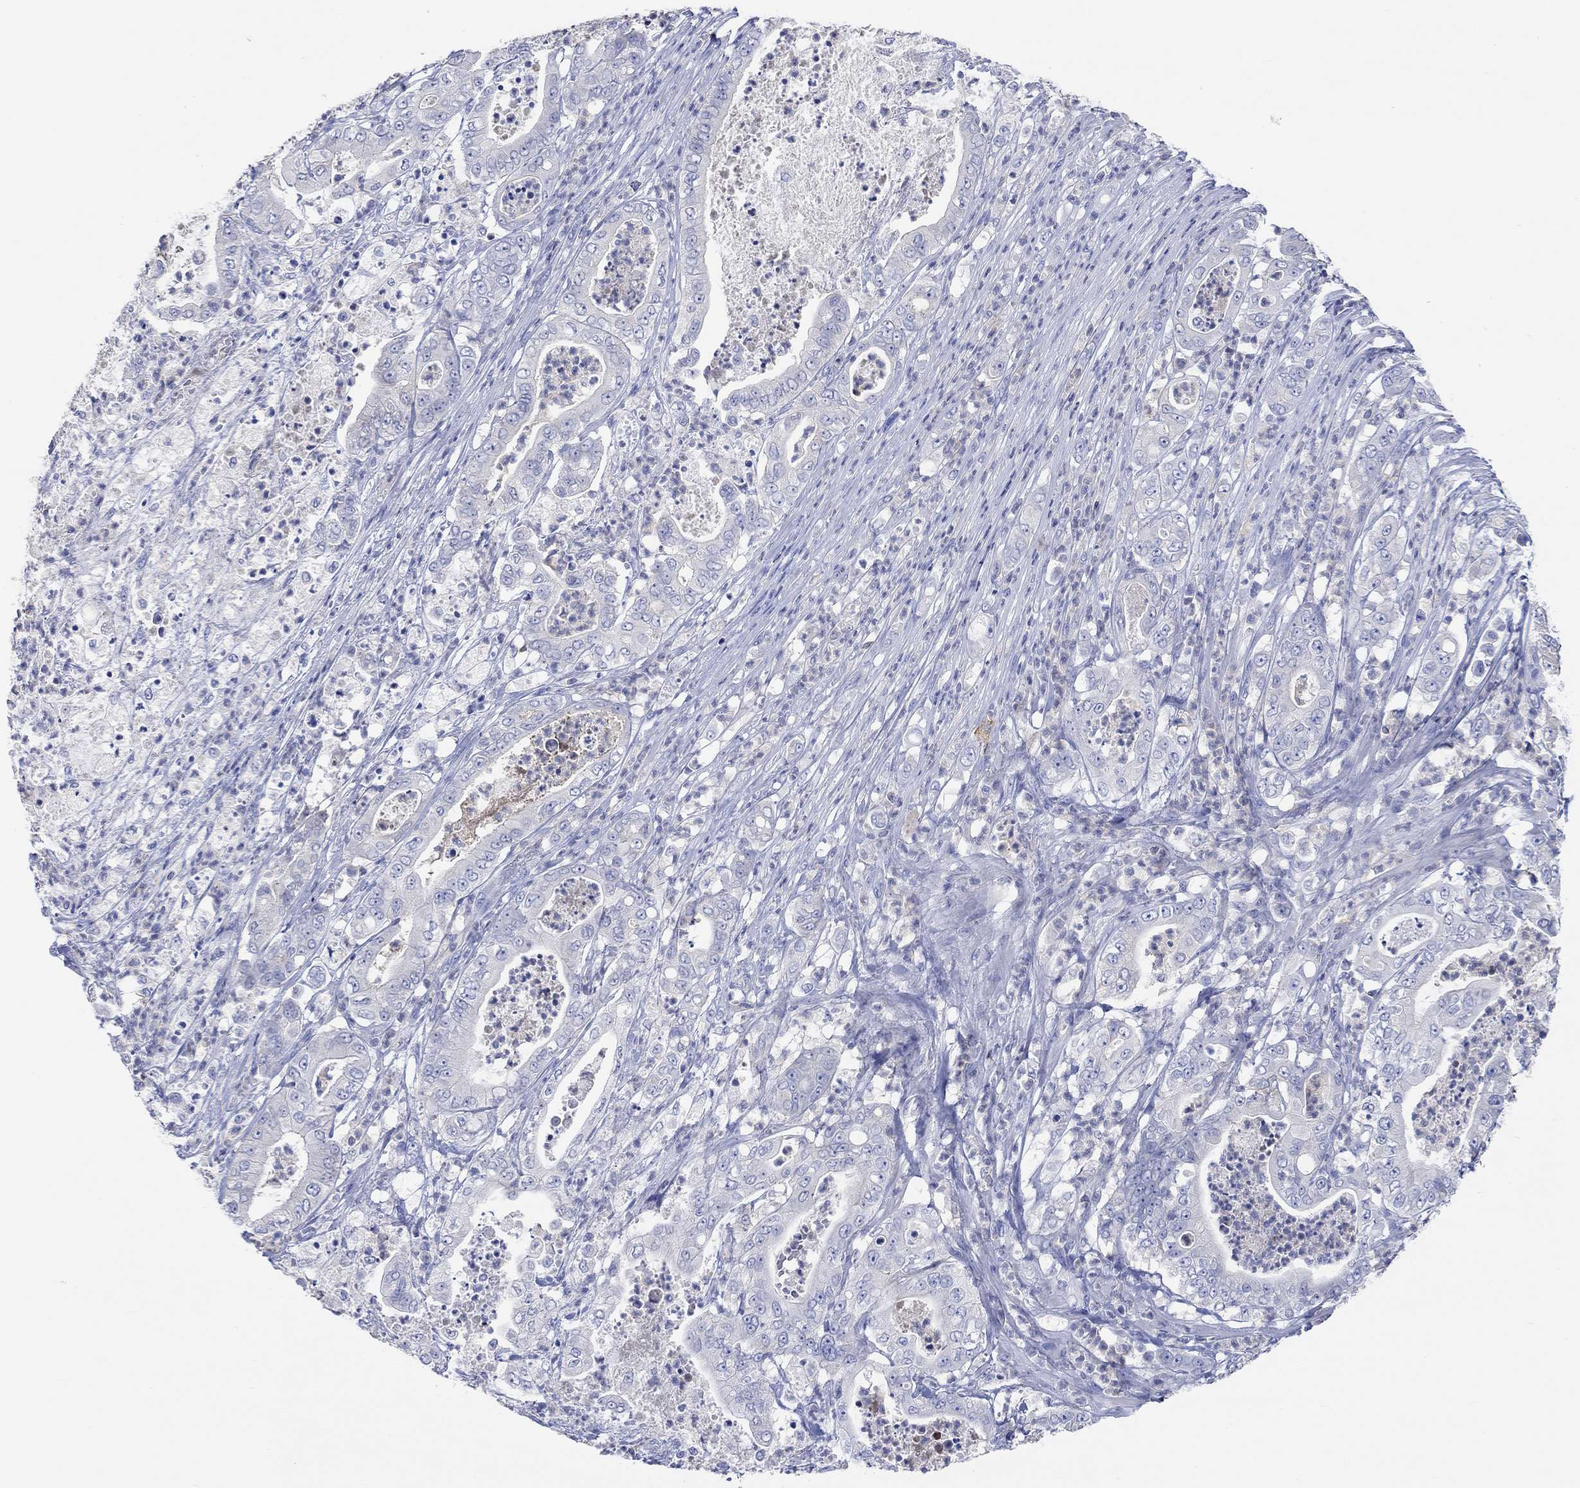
{"staining": {"intensity": "negative", "quantity": "none", "location": "none"}, "tissue": "pancreatic cancer", "cell_type": "Tumor cells", "image_type": "cancer", "snomed": [{"axis": "morphology", "description": "Adenocarcinoma, NOS"}, {"axis": "topography", "description": "Pancreas"}], "caption": "High power microscopy micrograph of an immunohistochemistry photomicrograph of pancreatic adenocarcinoma, revealing no significant expression in tumor cells.", "gene": "GCM1", "patient": {"sex": "male", "age": 71}}